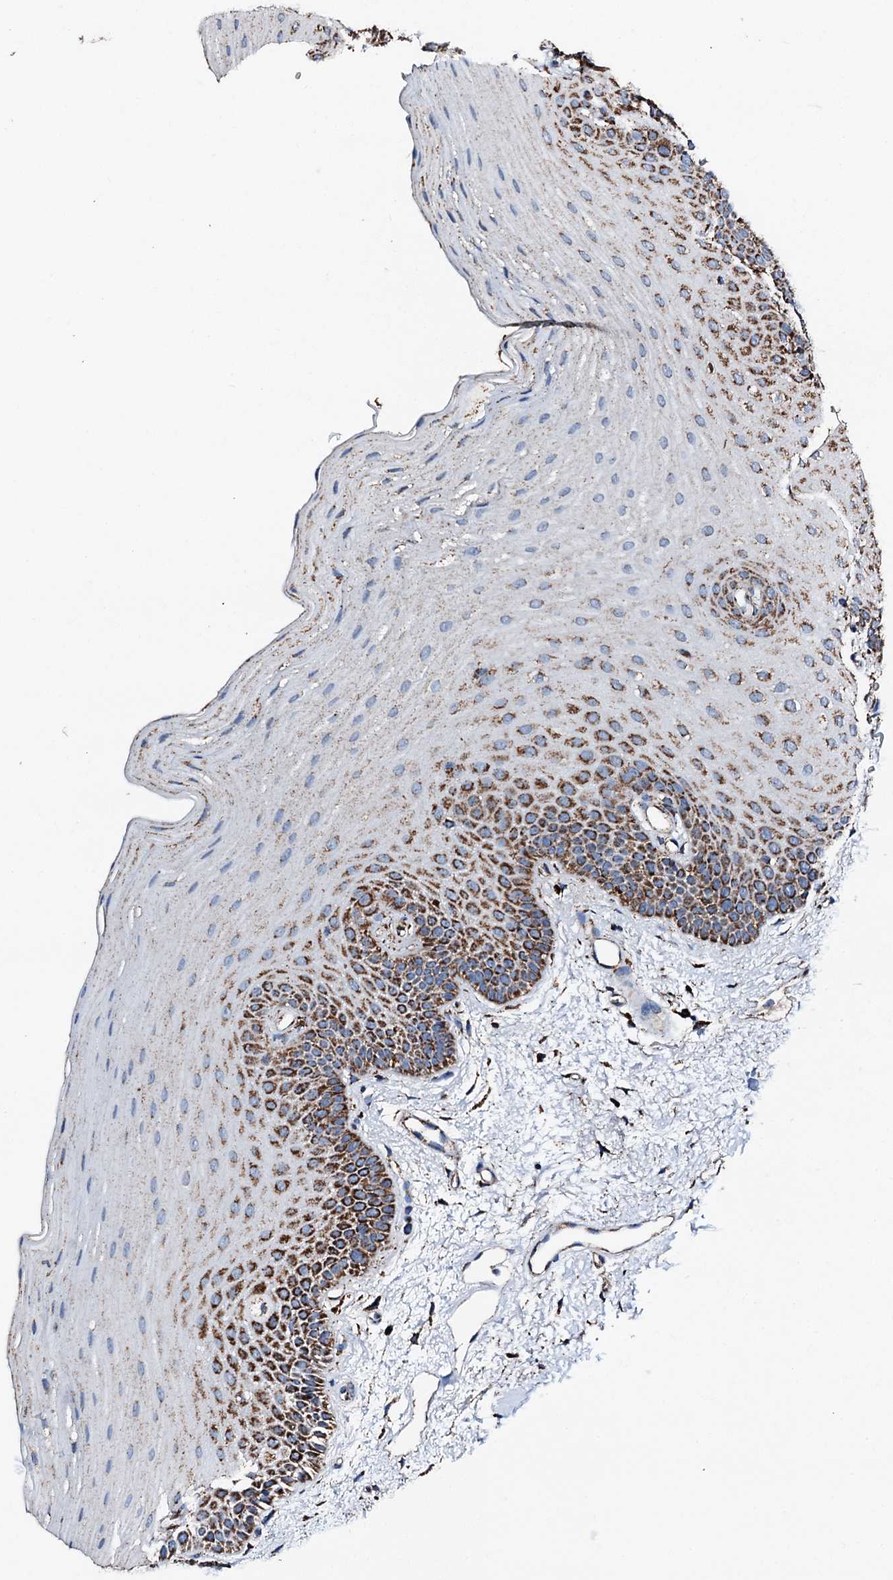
{"staining": {"intensity": "strong", "quantity": ">75%", "location": "cytoplasmic/membranous"}, "tissue": "oral mucosa", "cell_type": "Squamous epithelial cells", "image_type": "normal", "snomed": [{"axis": "morphology", "description": "Normal tissue, NOS"}, {"axis": "topography", "description": "Oral tissue"}], "caption": "Strong cytoplasmic/membranous positivity for a protein is identified in approximately >75% of squamous epithelial cells of normal oral mucosa using immunohistochemistry.", "gene": "HADH", "patient": {"sex": "male", "age": 68}}